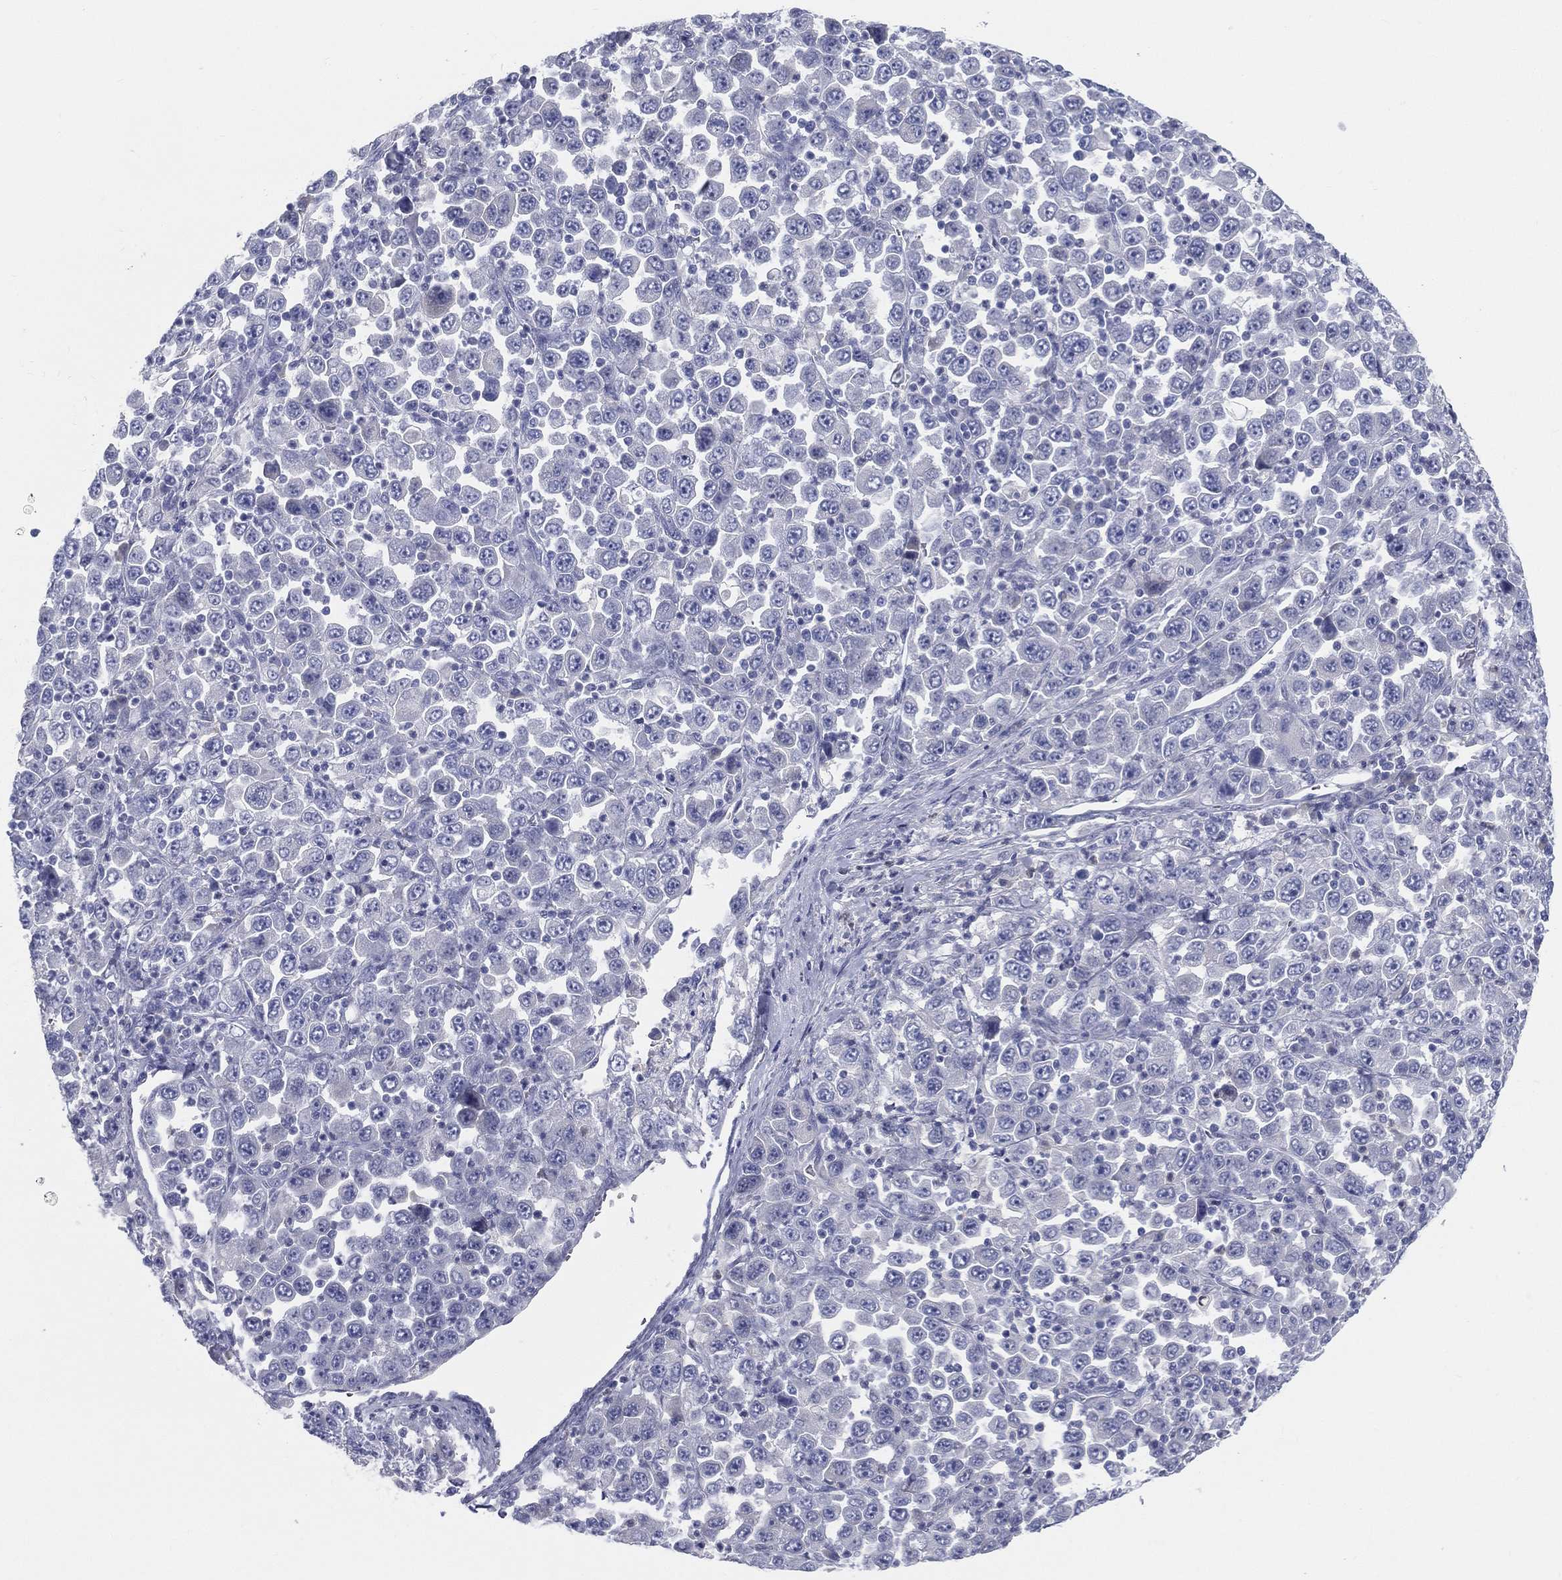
{"staining": {"intensity": "negative", "quantity": "none", "location": "none"}, "tissue": "stomach cancer", "cell_type": "Tumor cells", "image_type": "cancer", "snomed": [{"axis": "morphology", "description": "Normal tissue, NOS"}, {"axis": "morphology", "description": "Adenocarcinoma, NOS"}, {"axis": "topography", "description": "Stomach, upper"}, {"axis": "topography", "description": "Stomach"}], "caption": "A high-resolution micrograph shows immunohistochemistry (IHC) staining of stomach adenocarcinoma, which shows no significant staining in tumor cells.", "gene": "STS", "patient": {"sex": "male", "age": 59}}